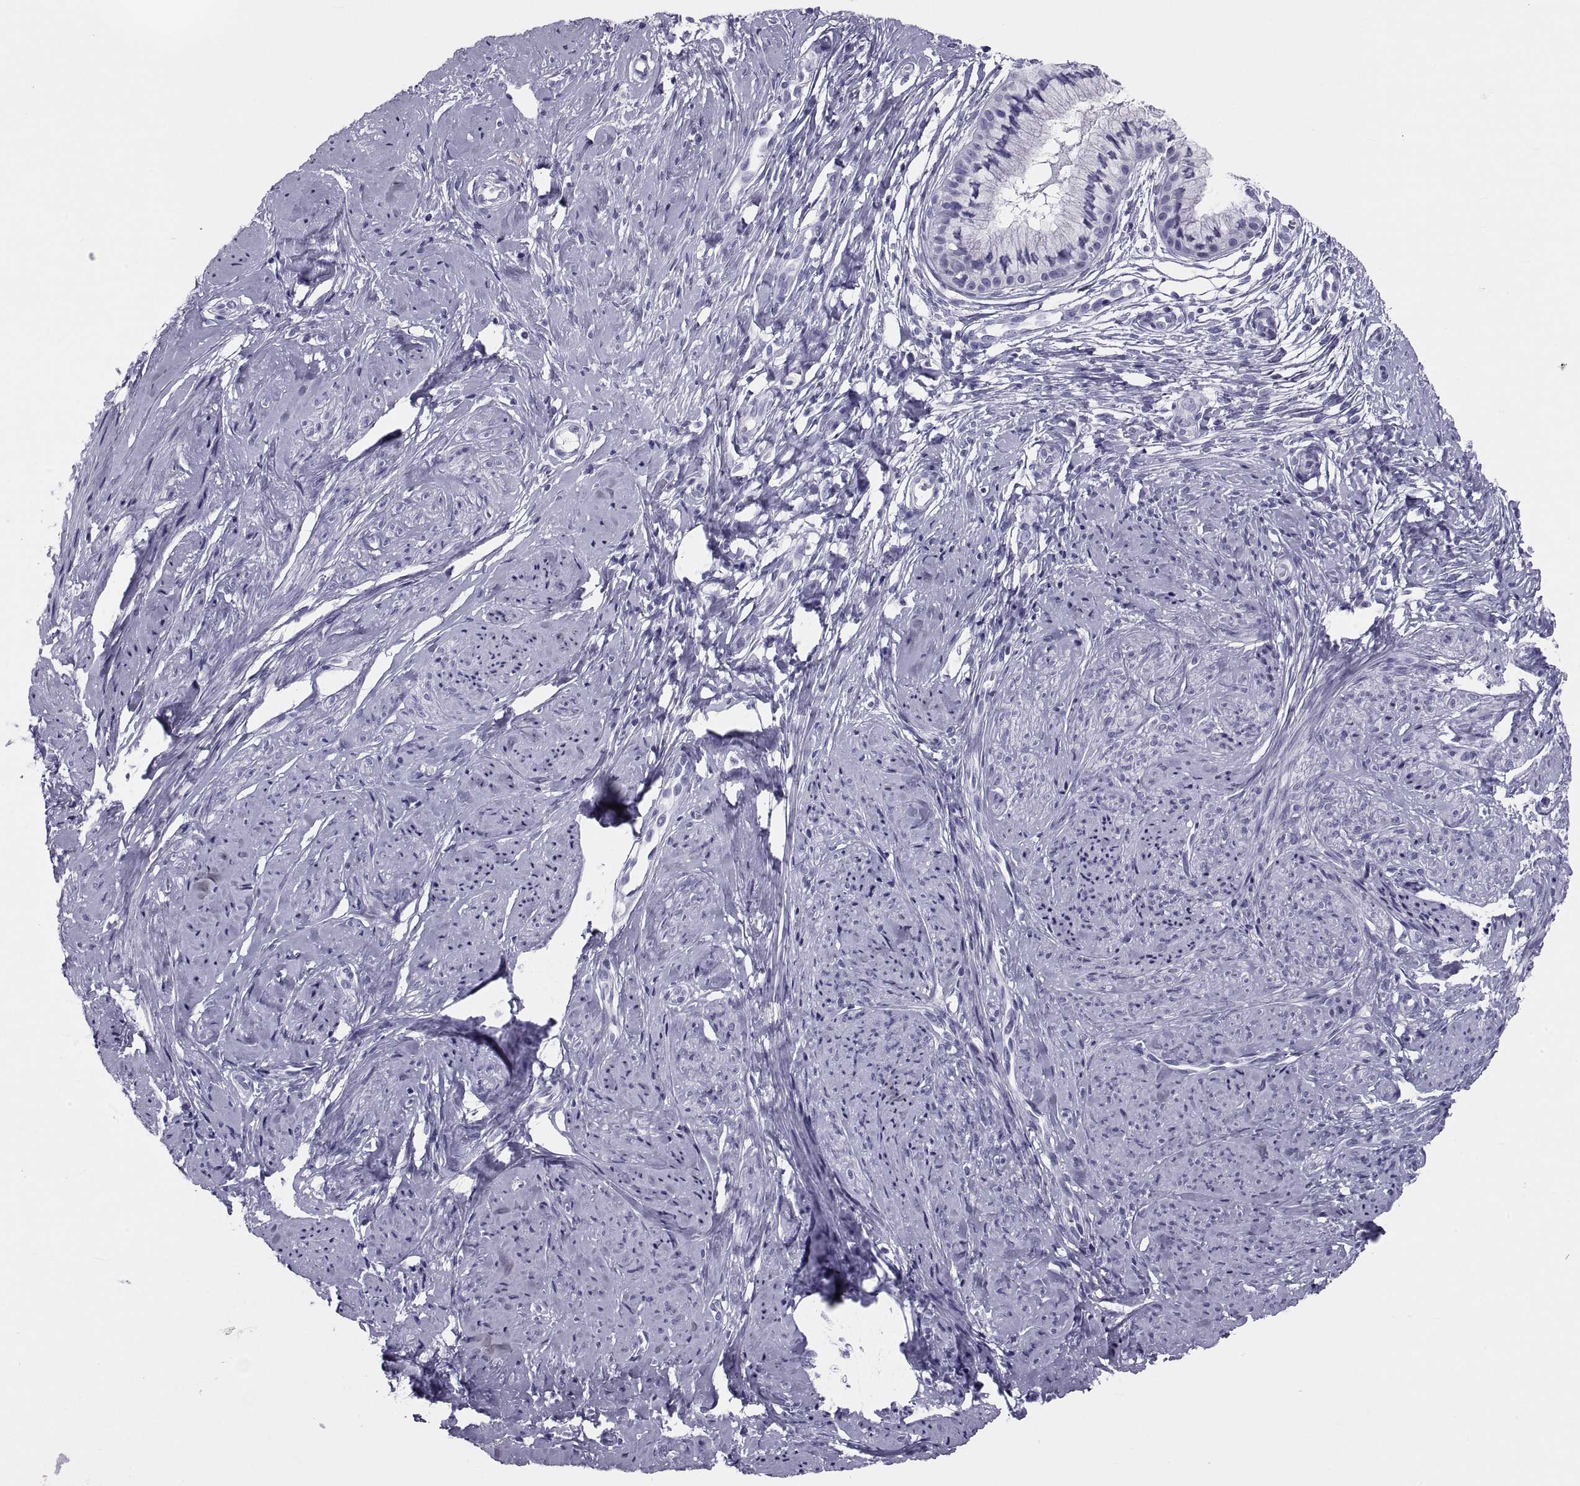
{"staining": {"intensity": "negative", "quantity": "none", "location": "none"}, "tissue": "smooth muscle", "cell_type": "Smooth muscle cells", "image_type": "normal", "snomed": [{"axis": "morphology", "description": "Normal tissue, NOS"}, {"axis": "topography", "description": "Smooth muscle"}], "caption": "Immunohistochemistry photomicrograph of benign human smooth muscle stained for a protein (brown), which reveals no staining in smooth muscle cells. (IHC, brightfield microscopy, high magnification).", "gene": "DEFB129", "patient": {"sex": "female", "age": 48}}